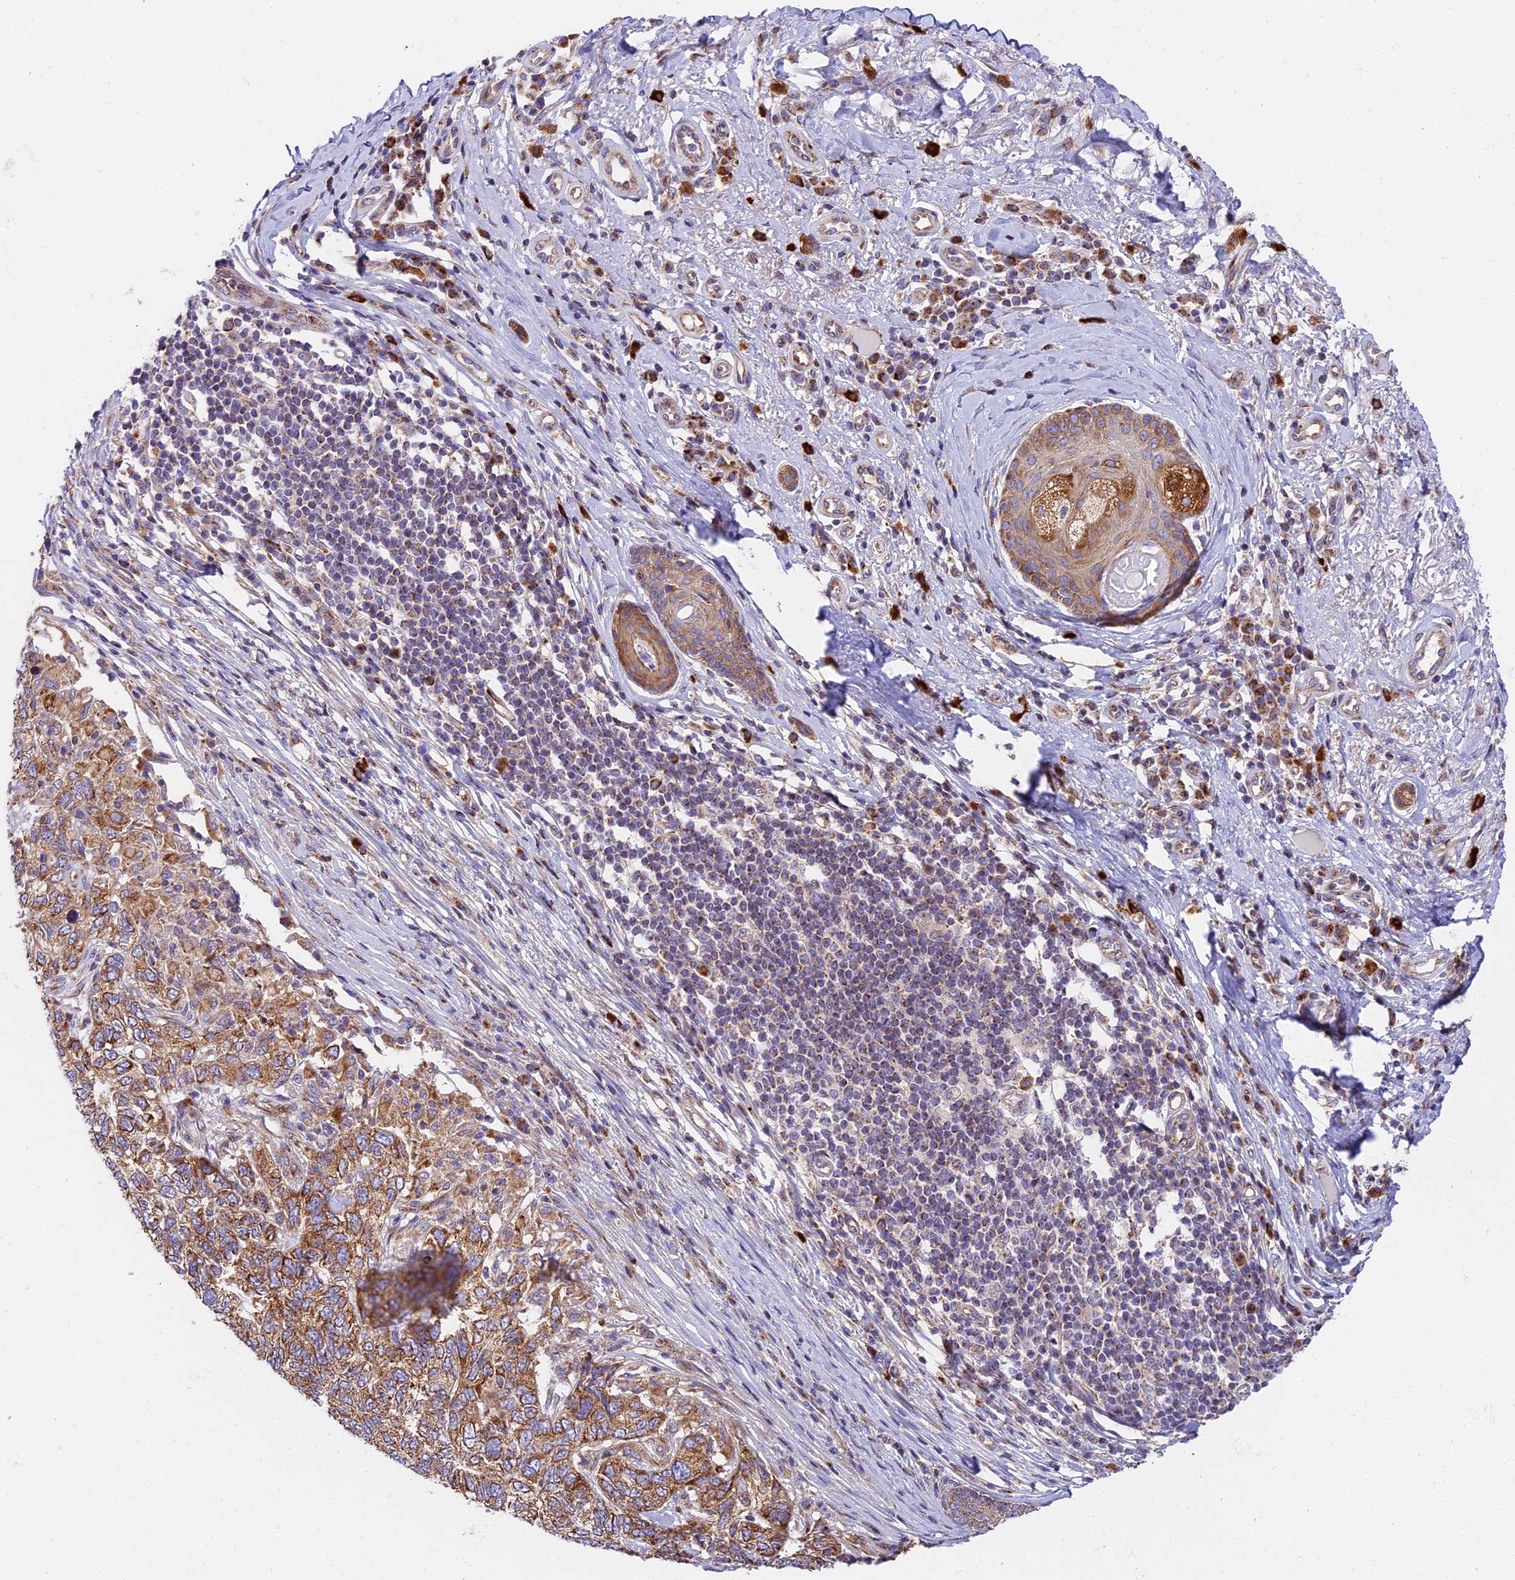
{"staining": {"intensity": "moderate", "quantity": ">75%", "location": "cytoplasmic/membranous"}, "tissue": "skin cancer", "cell_type": "Tumor cells", "image_type": "cancer", "snomed": [{"axis": "morphology", "description": "Basal cell carcinoma"}, {"axis": "topography", "description": "Skin"}], "caption": "High-power microscopy captured an immunohistochemistry micrograph of skin cancer, revealing moderate cytoplasmic/membranous expression in about >75% of tumor cells.", "gene": "MRAS", "patient": {"sex": "female", "age": 65}}